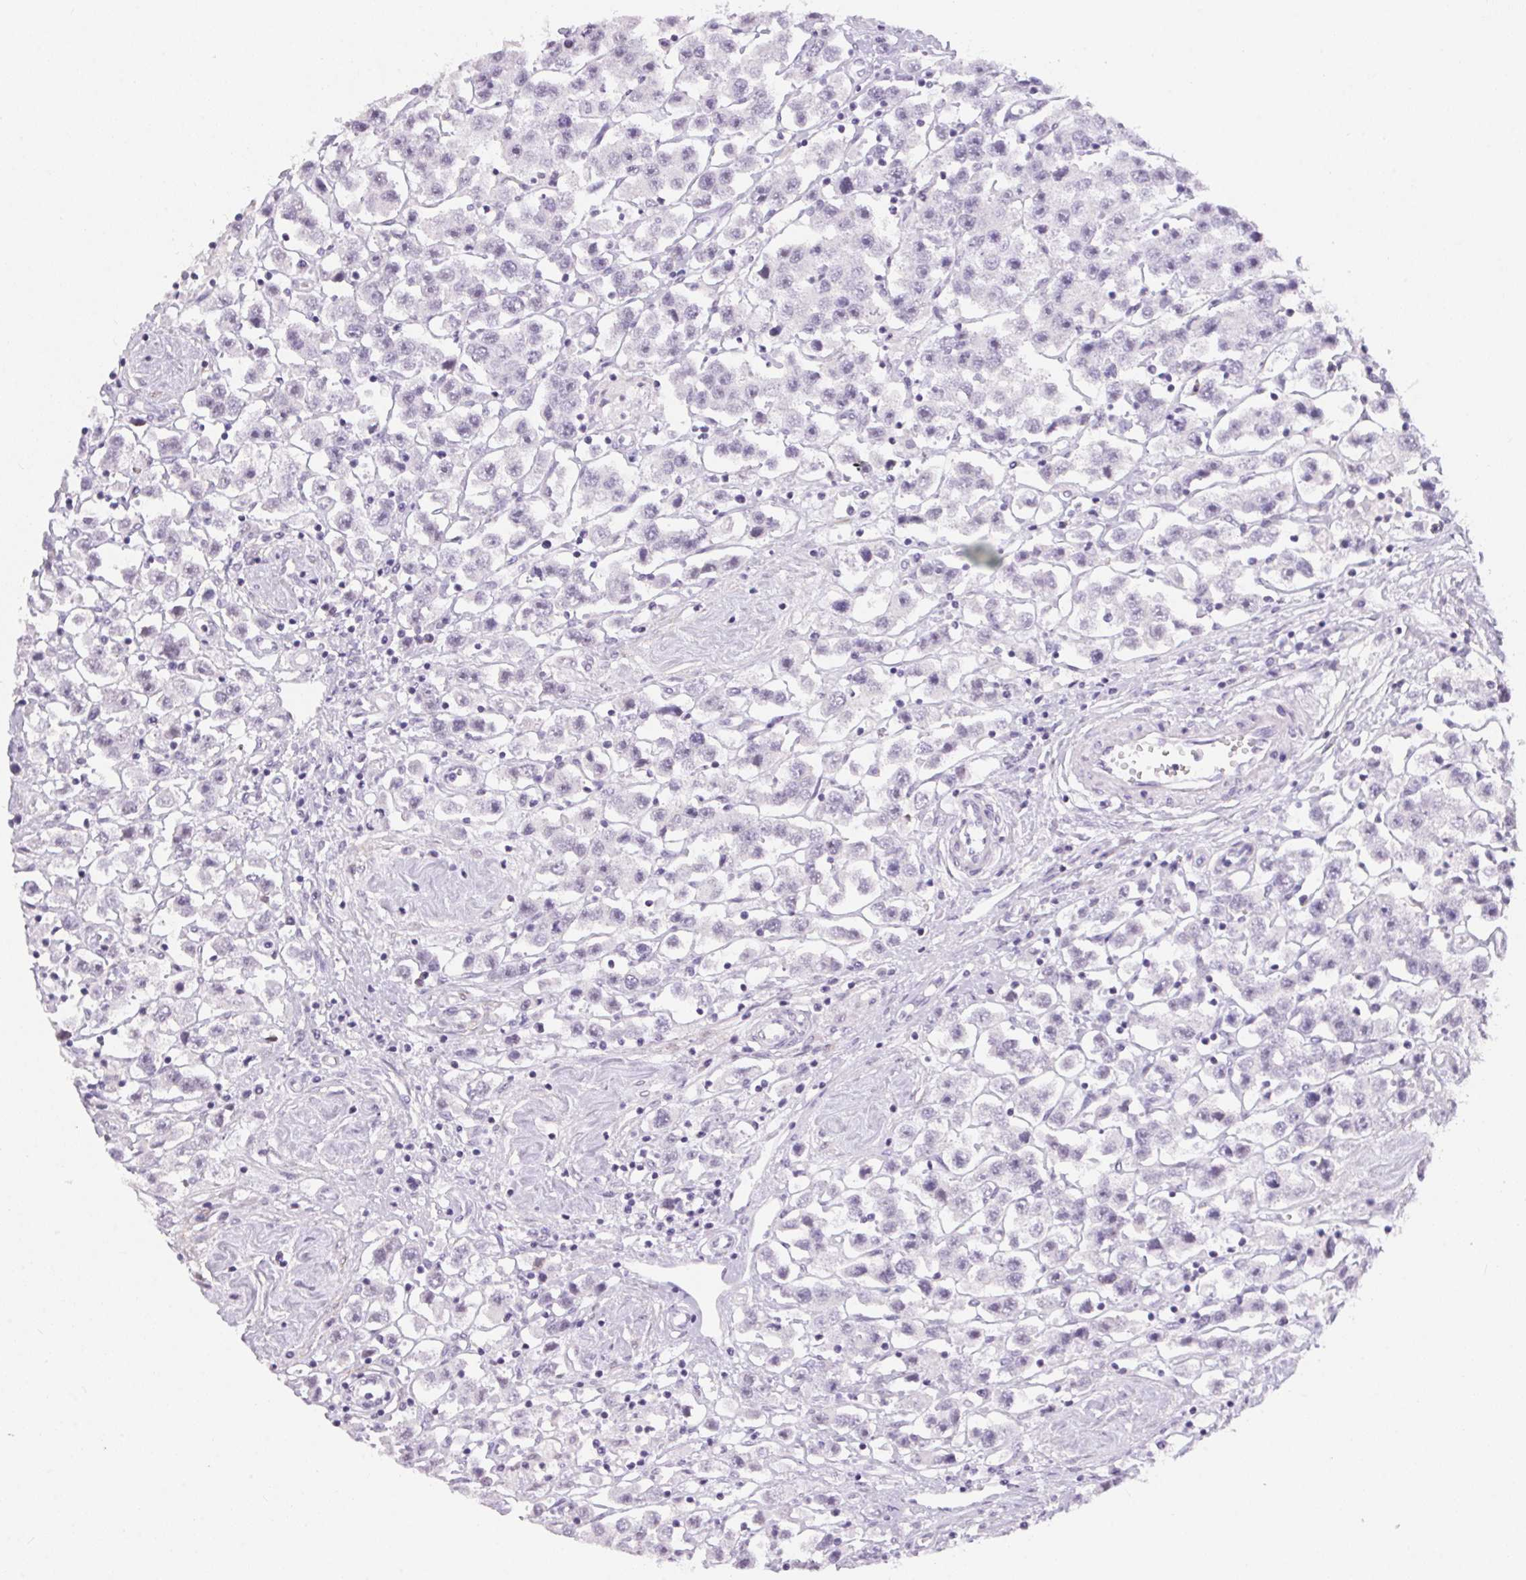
{"staining": {"intensity": "negative", "quantity": "none", "location": "none"}, "tissue": "testis cancer", "cell_type": "Tumor cells", "image_type": "cancer", "snomed": [{"axis": "morphology", "description": "Seminoma, NOS"}, {"axis": "topography", "description": "Testis"}], "caption": "IHC photomicrograph of neoplastic tissue: seminoma (testis) stained with DAB reveals no significant protein positivity in tumor cells.", "gene": "CADPS", "patient": {"sex": "male", "age": 45}}